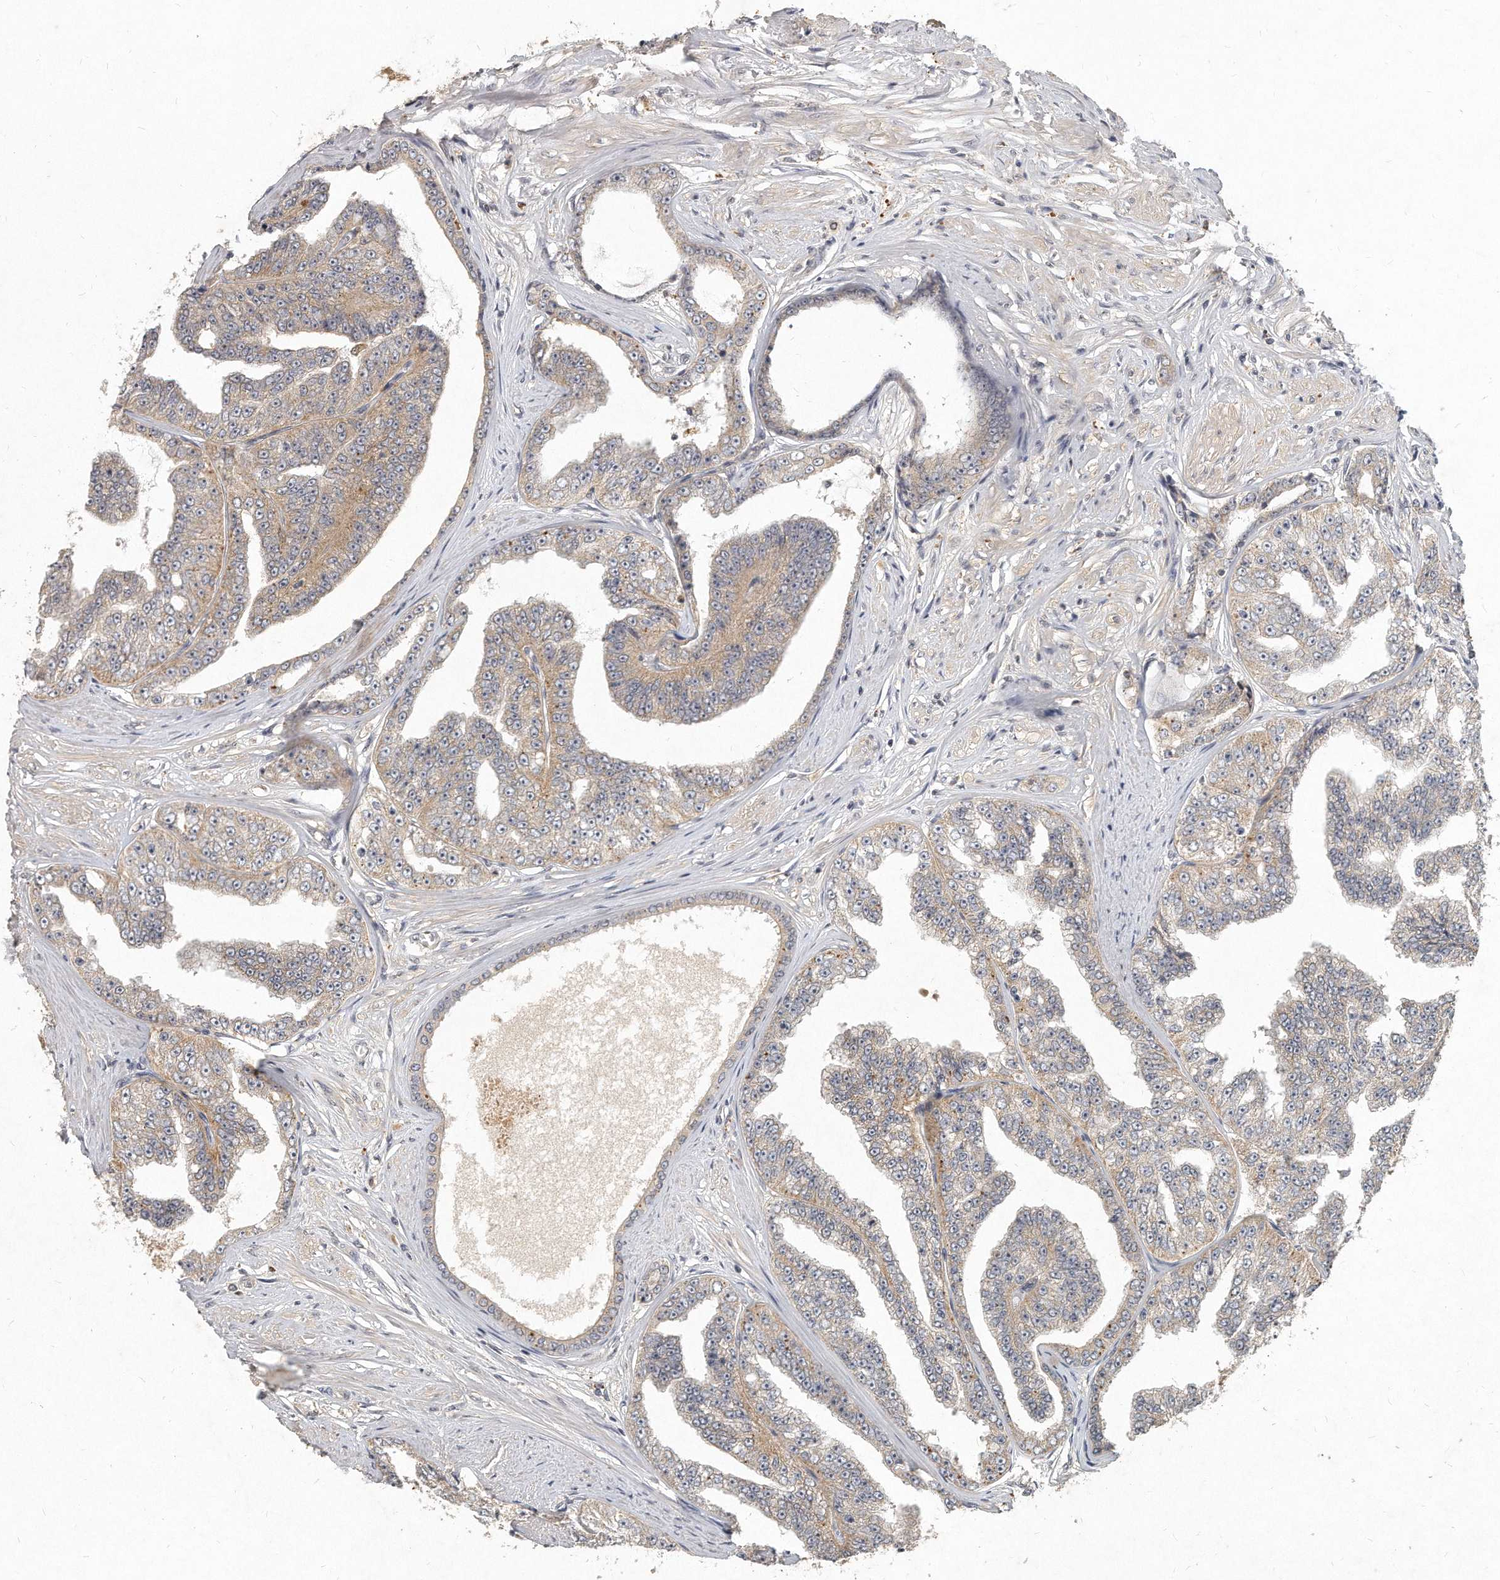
{"staining": {"intensity": "weak", "quantity": "25%-75%", "location": "cytoplasmic/membranous"}, "tissue": "prostate cancer", "cell_type": "Tumor cells", "image_type": "cancer", "snomed": [{"axis": "morphology", "description": "Adenocarcinoma, High grade"}, {"axis": "topography", "description": "Prostate"}], "caption": "A brown stain highlights weak cytoplasmic/membranous expression of a protein in prostate cancer (adenocarcinoma (high-grade)) tumor cells. (DAB IHC with brightfield microscopy, high magnification).", "gene": "LGALS8", "patient": {"sex": "male", "age": 71}}